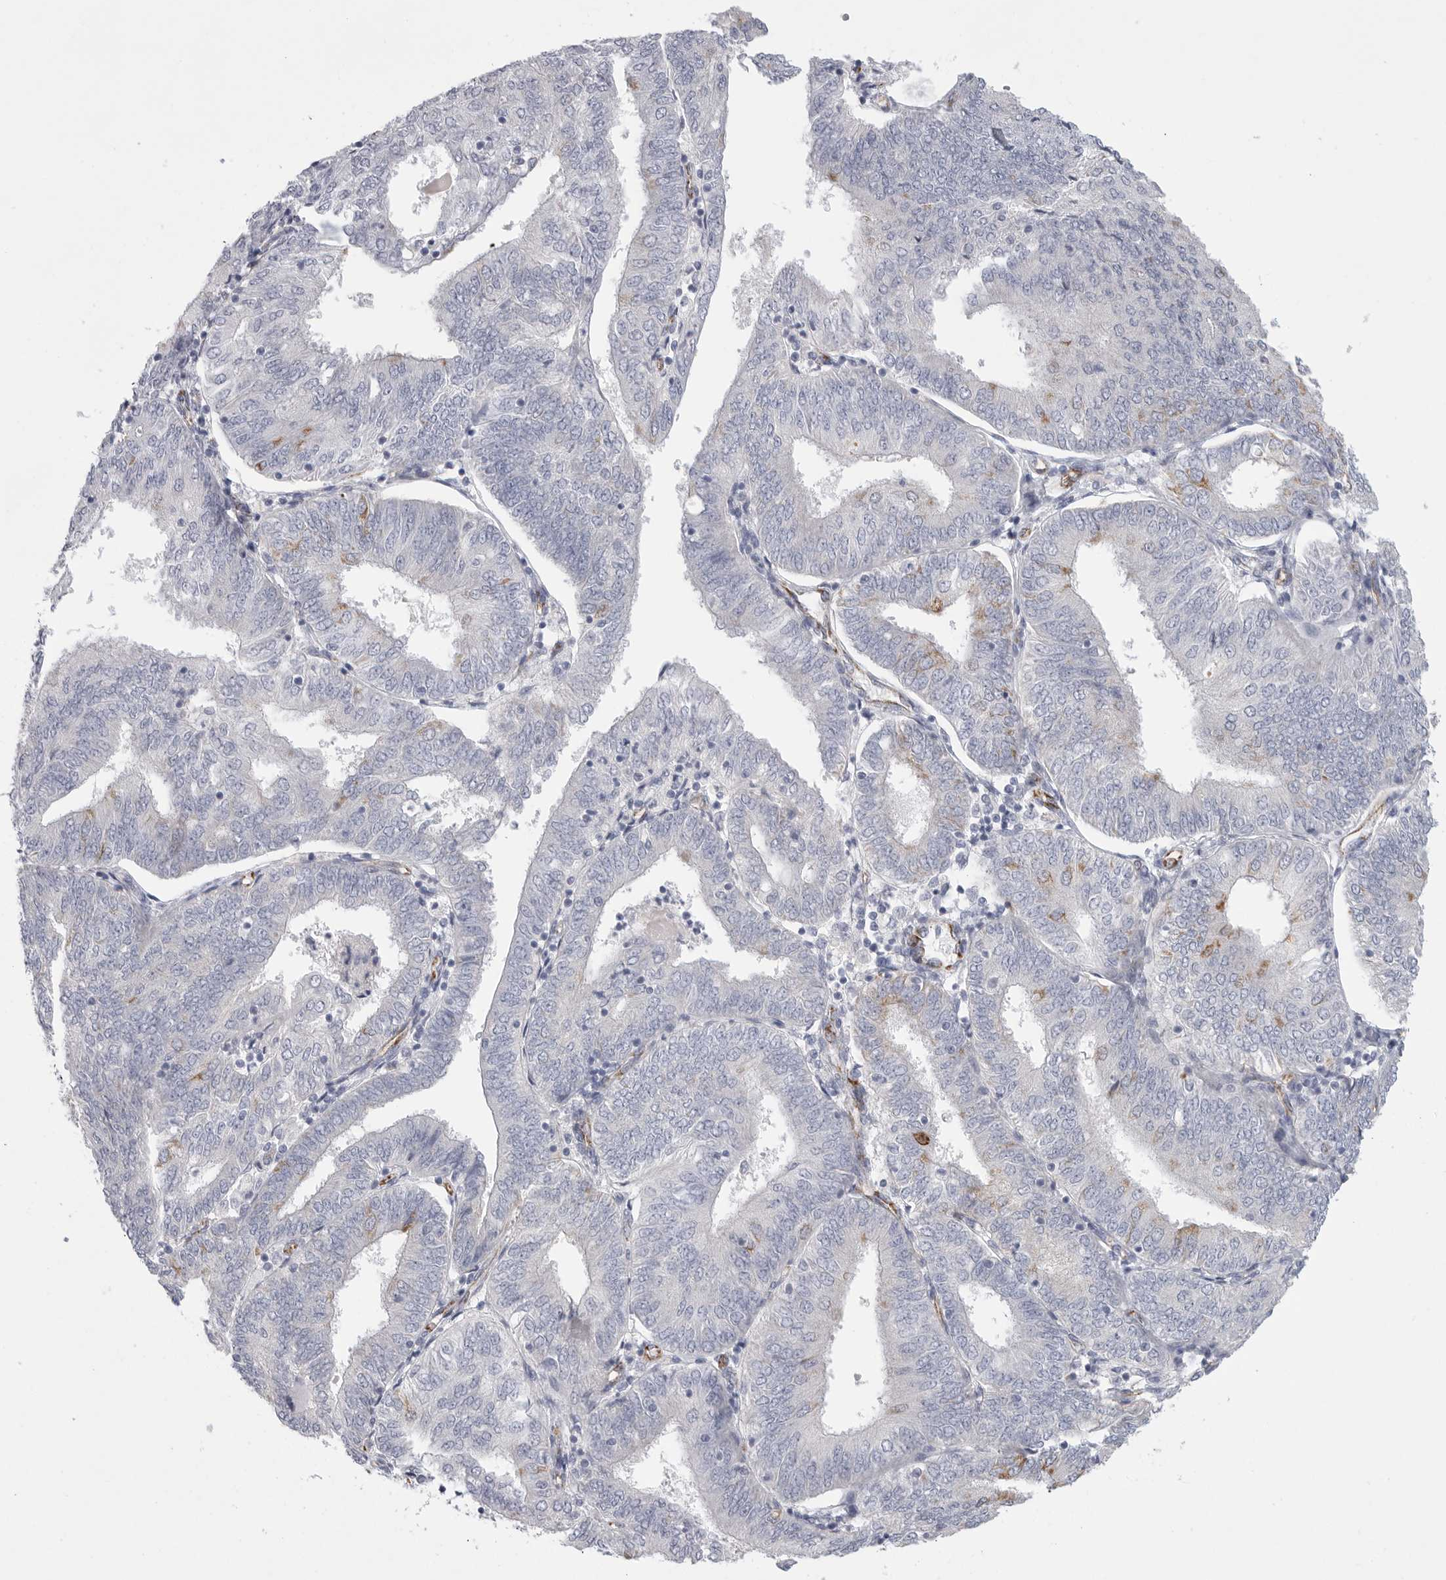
{"staining": {"intensity": "weak", "quantity": "<25%", "location": "cytoplasmic/membranous"}, "tissue": "endometrial cancer", "cell_type": "Tumor cells", "image_type": "cancer", "snomed": [{"axis": "morphology", "description": "Adenocarcinoma, NOS"}, {"axis": "topography", "description": "Endometrium"}], "caption": "This is an immunohistochemistry (IHC) image of endometrial cancer (adenocarcinoma). There is no expression in tumor cells.", "gene": "ELP3", "patient": {"sex": "female", "age": 58}}